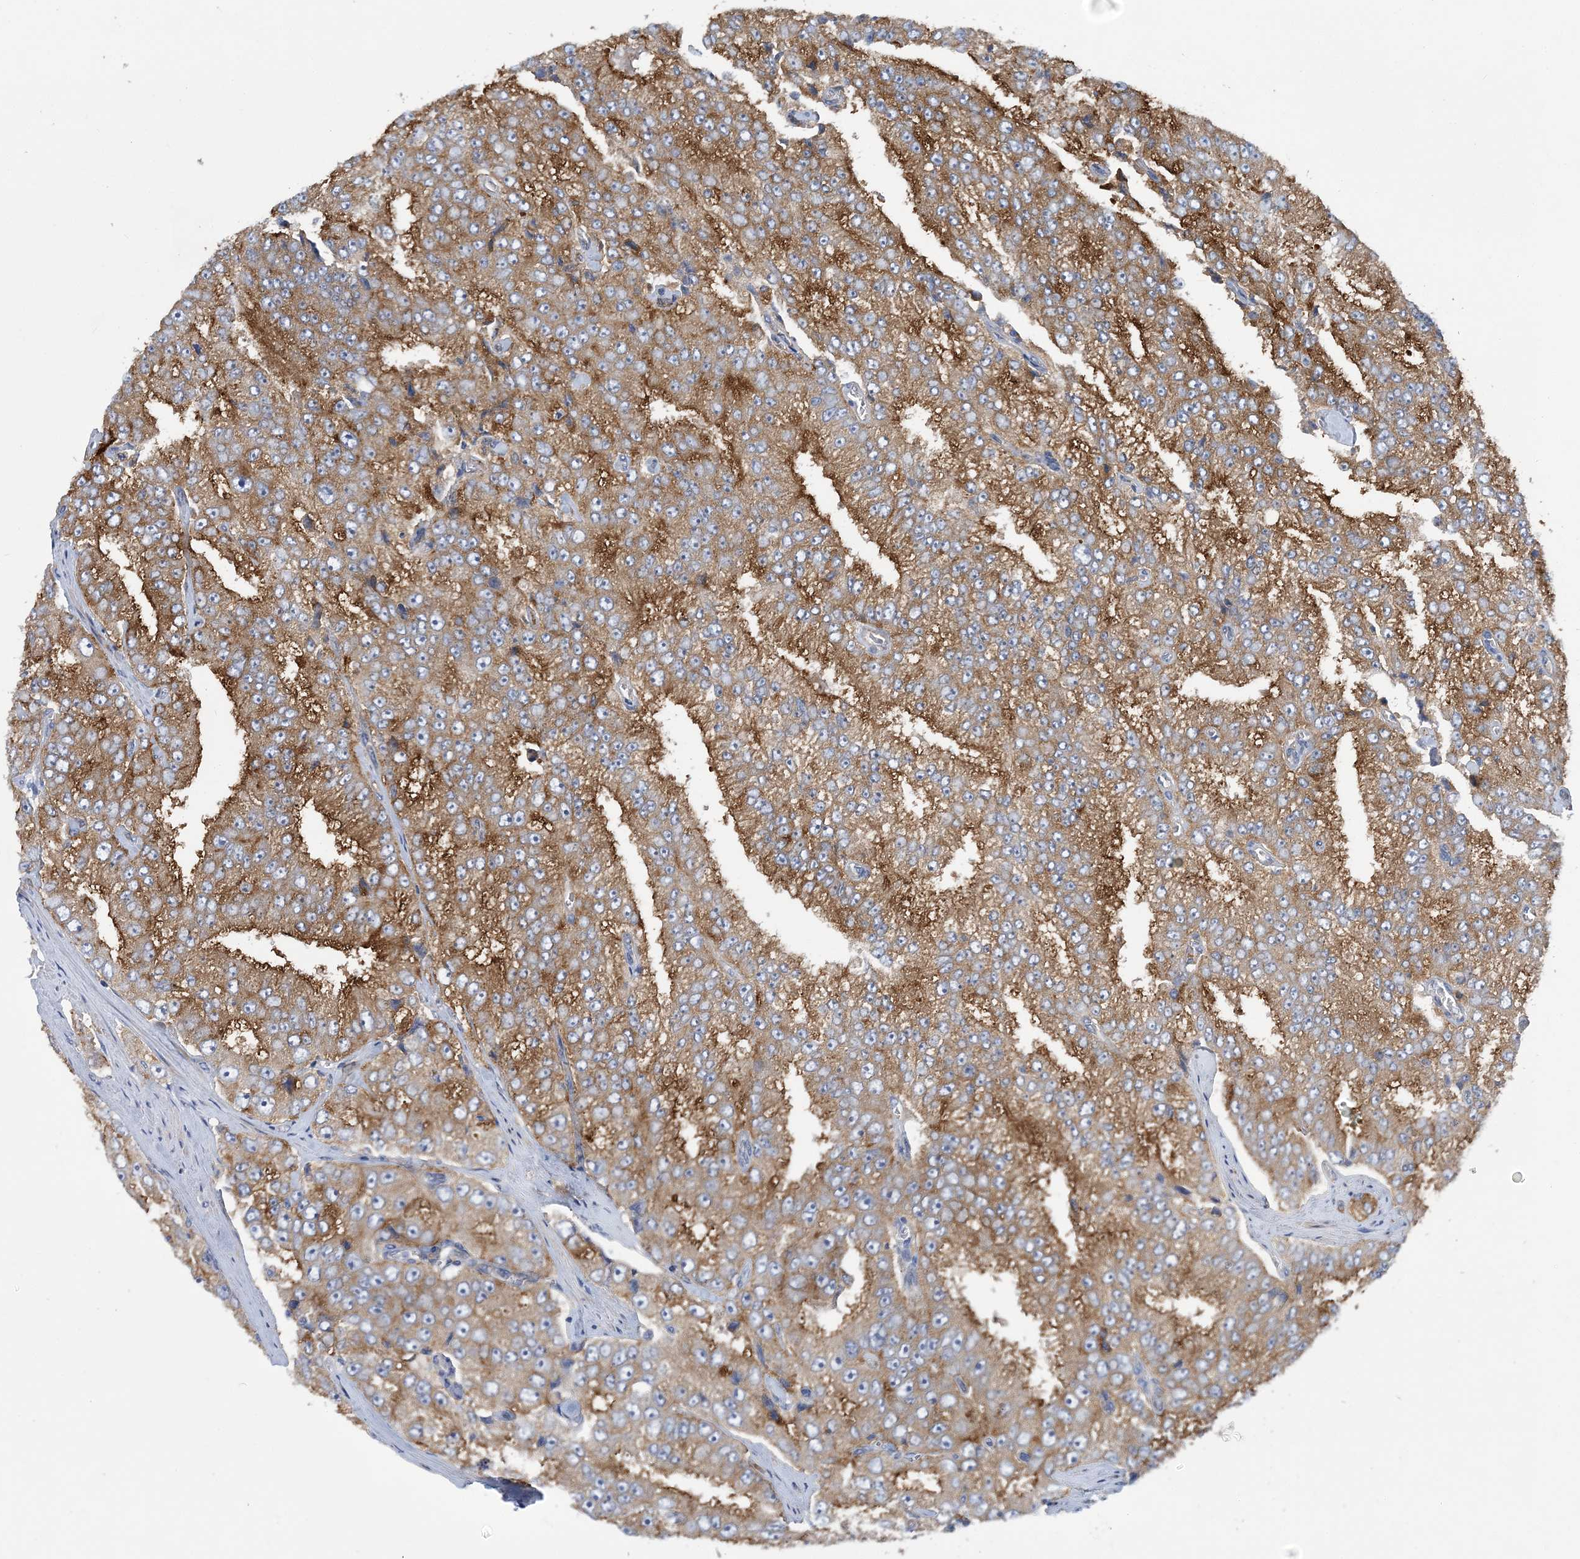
{"staining": {"intensity": "moderate", "quantity": ">75%", "location": "cytoplasmic/membranous"}, "tissue": "prostate cancer", "cell_type": "Tumor cells", "image_type": "cancer", "snomed": [{"axis": "morphology", "description": "Adenocarcinoma, High grade"}, {"axis": "topography", "description": "Prostate"}], "caption": "There is medium levels of moderate cytoplasmic/membranous expression in tumor cells of prostate cancer (adenocarcinoma (high-grade)), as demonstrated by immunohistochemical staining (brown color).", "gene": "PTTG1IP", "patient": {"sex": "male", "age": 58}}